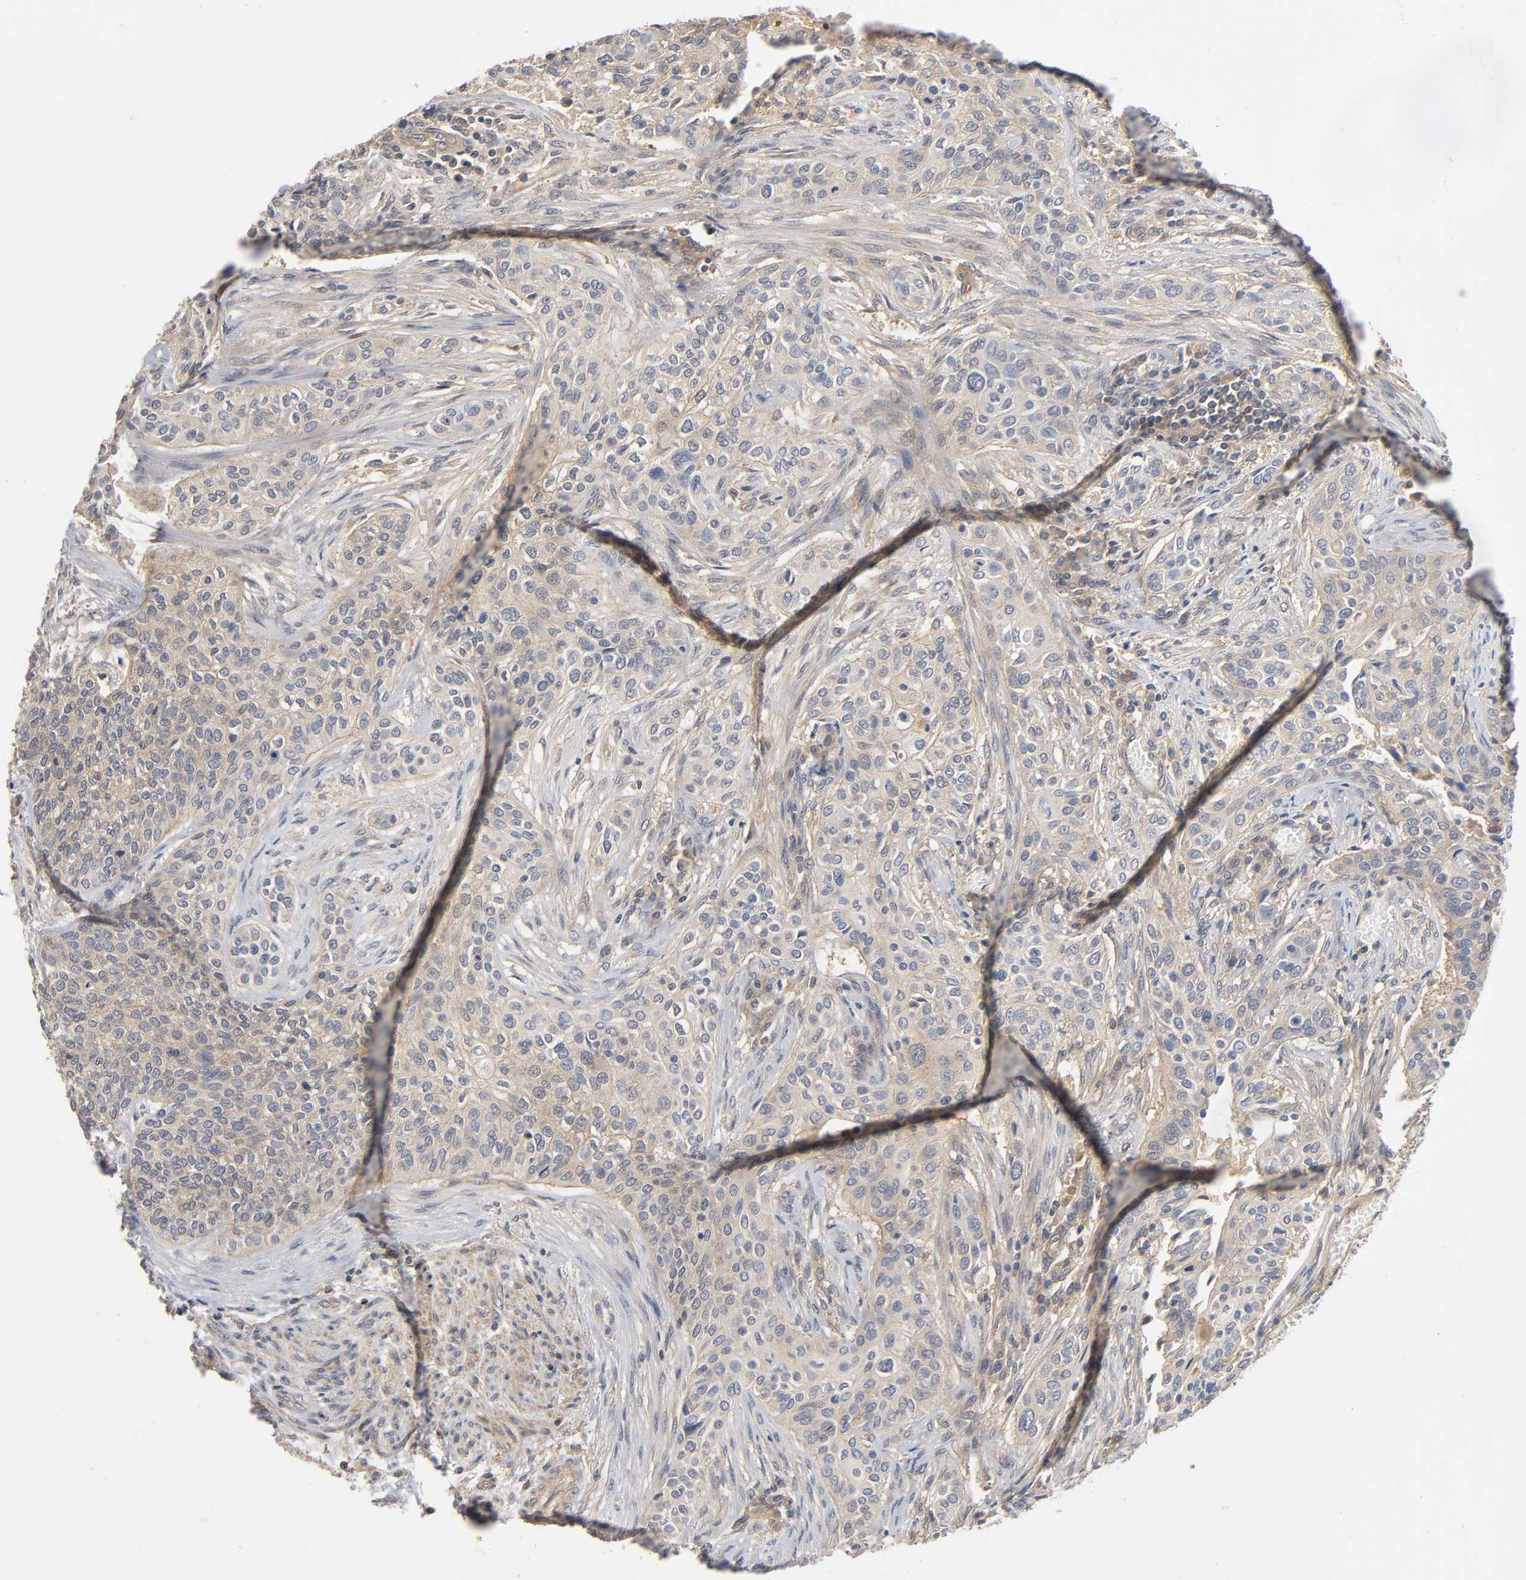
{"staining": {"intensity": "moderate", "quantity": "25%-75%", "location": "cytoplasmic/membranous"}, "tissue": "urothelial cancer", "cell_type": "Tumor cells", "image_type": "cancer", "snomed": [{"axis": "morphology", "description": "Urothelial carcinoma, High grade"}, {"axis": "topography", "description": "Urinary bladder"}], "caption": "High-magnification brightfield microscopy of urothelial cancer stained with DAB (3,3'-diaminobenzidine) (brown) and counterstained with hematoxylin (blue). tumor cells exhibit moderate cytoplasmic/membranous positivity is appreciated in approximately25%-75% of cells.", "gene": "CPB2", "patient": {"sex": "male", "age": 74}}